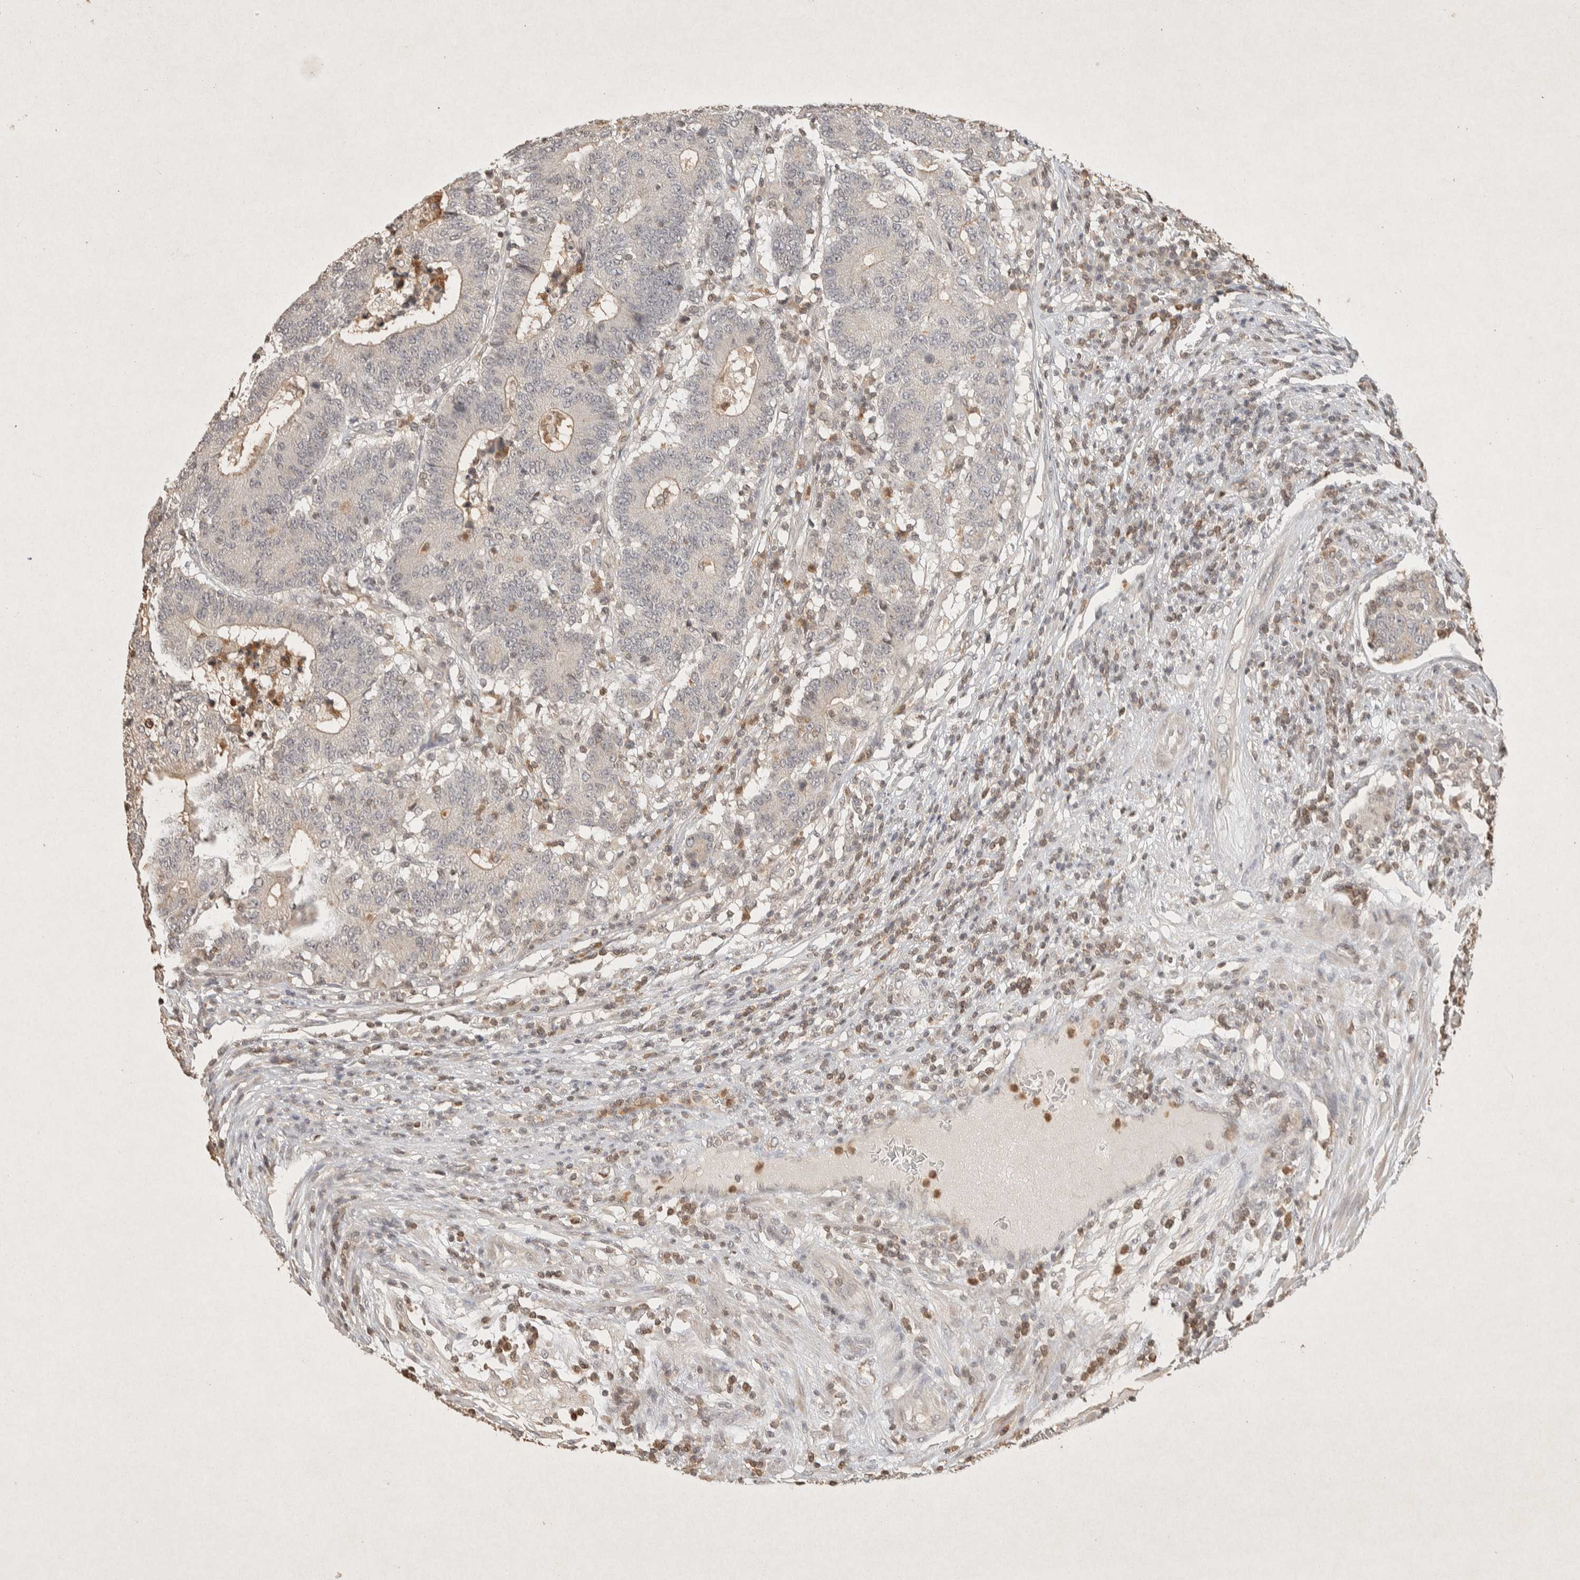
{"staining": {"intensity": "negative", "quantity": "none", "location": "none"}, "tissue": "colorectal cancer", "cell_type": "Tumor cells", "image_type": "cancer", "snomed": [{"axis": "morphology", "description": "Normal tissue, NOS"}, {"axis": "morphology", "description": "Adenocarcinoma, NOS"}, {"axis": "topography", "description": "Colon"}], "caption": "DAB immunohistochemical staining of human adenocarcinoma (colorectal) displays no significant positivity in tumor cells.", "gene": "RAC2", "patient": {"sex": "female", "age": 75}}